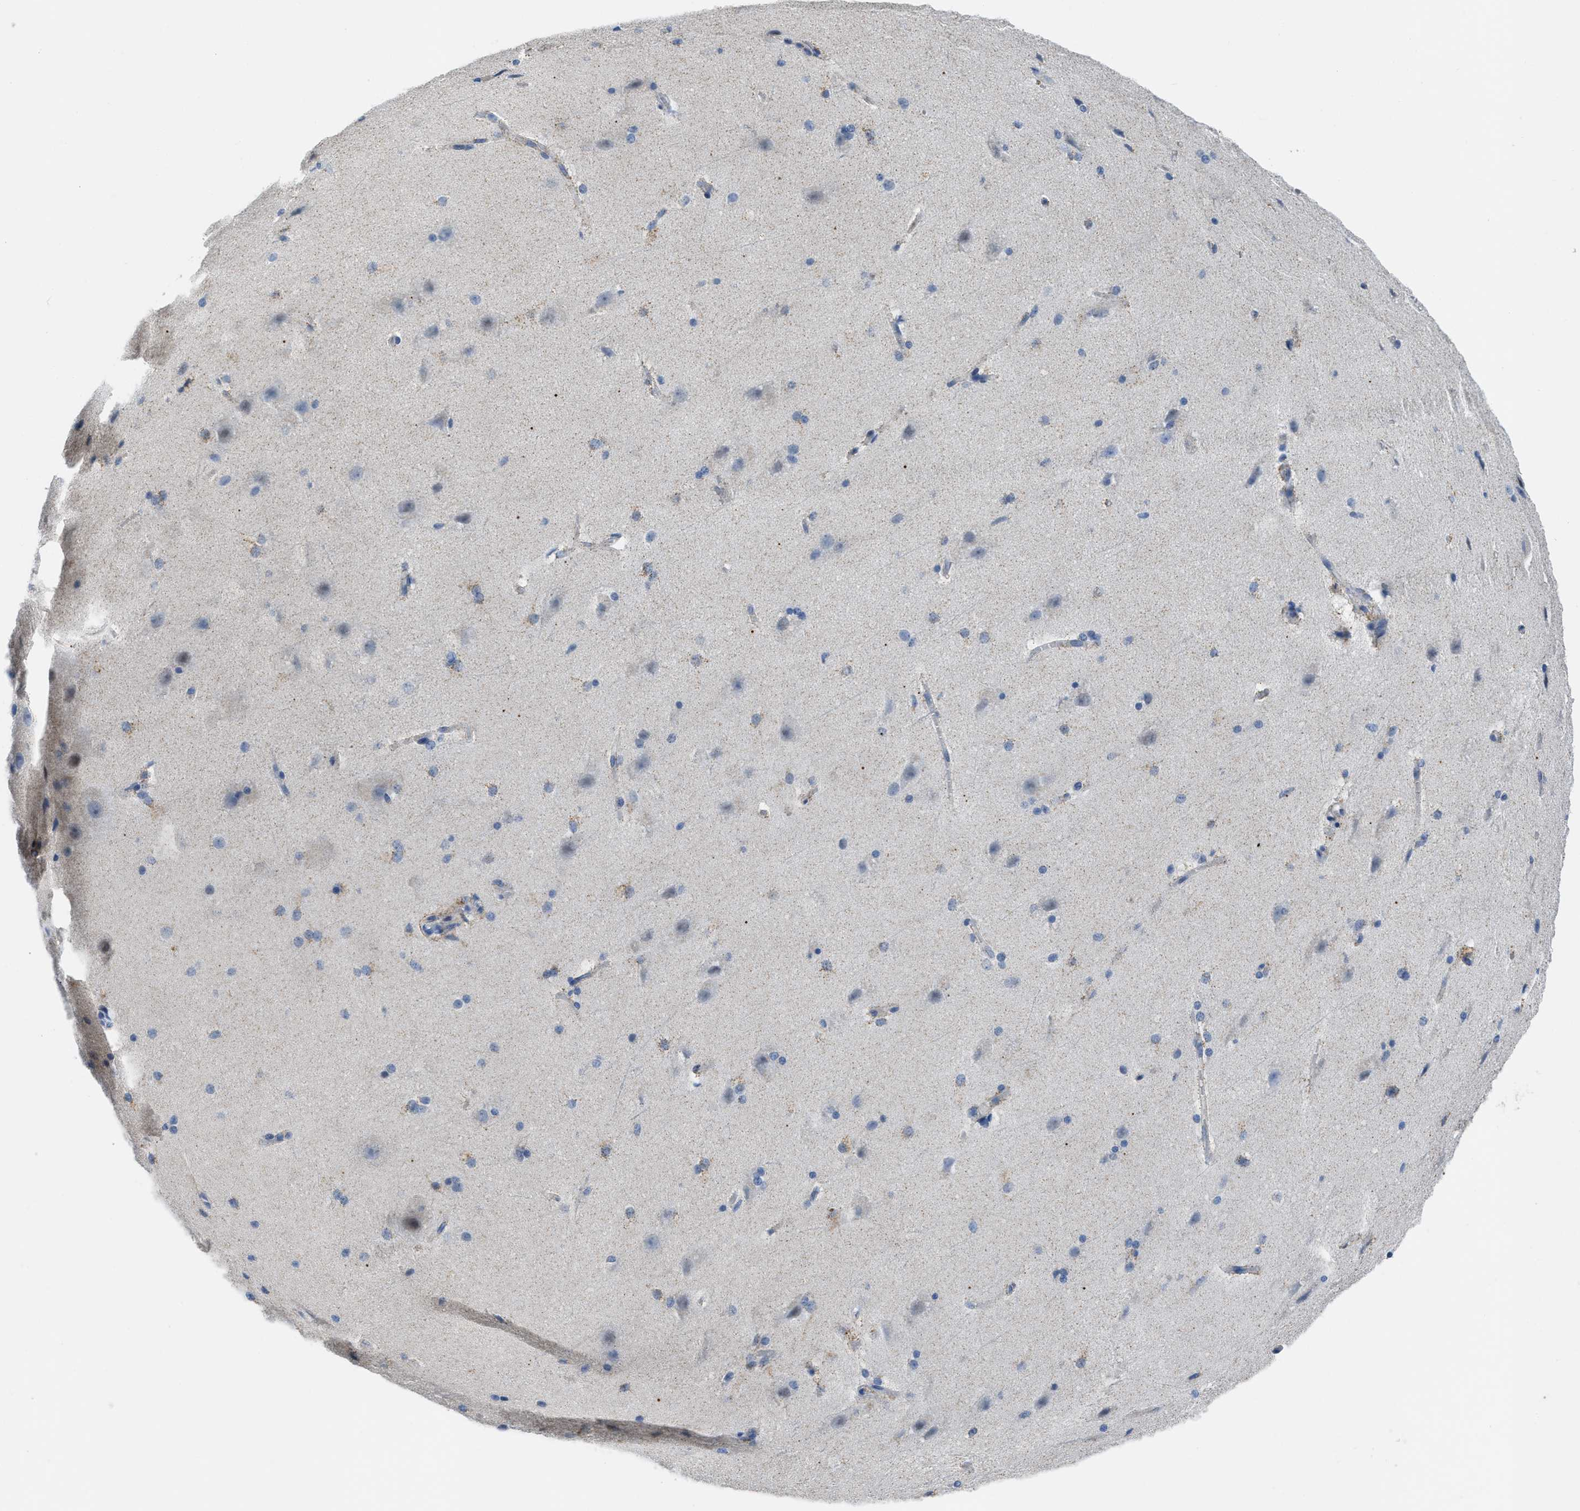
{"staining": {"intensity": "negative", "quantity": "none", "location": "none"}, "tissue": "cerebral cortex", "cell_type": "Endothelial cells", "image_type": "normal", "snomed": [{"axis": "morphology", "description": "Normal tissue, NOS"}, {"axis": "topography", "description": "Cerebral cortex"}, {"axis": "topography", "description": "Hippocampus"}], "caption": "Immunohistochemical staining of normal human cerebral cortex reveals no significant expression in endothelial cells. (DAB (3,3'-diaminobenzidine) immunohistochemistry, high magnification).", "gene": "ETFA", "patient": {"sex": "female", "age": 19}}